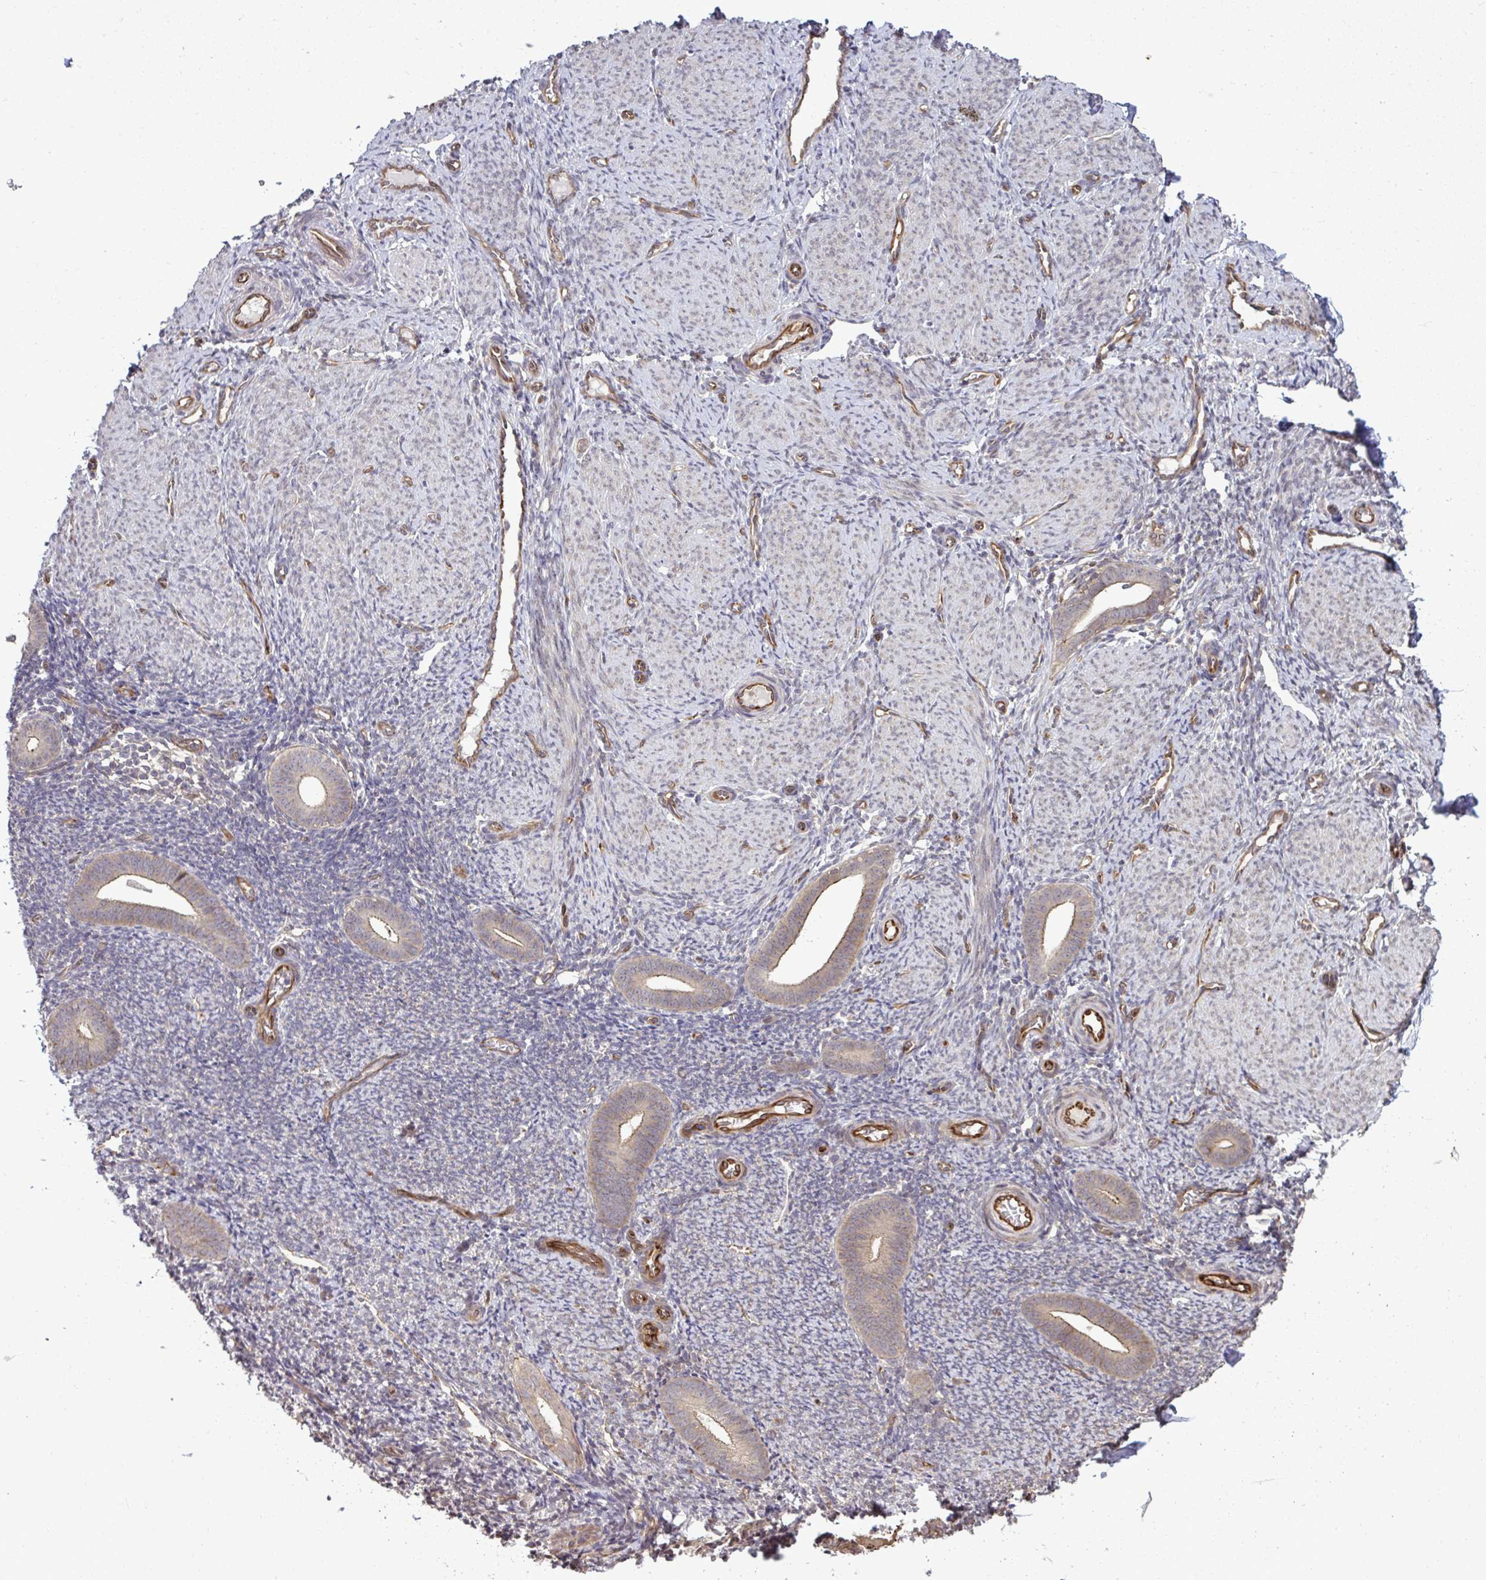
{"staining": {"intensity": "negative", "quantity": "none", "location": "none"}, "tissue": "endometrium", "cell_type": "Cells in endometrial stroma", "image_type": "normal", "snomed": [{"axis": "morphology", "description": "Normal tissue, NOS"}, {"axis": "topography", "description": "Endometrium"}], "caption": "Photomicrograph shows no protein expression in cells in endometrial stroma of unremarkable endometrium. (Stains: DAB (3,3'-diaminobenzidine) IHC with hematoxylin counter stain, Microscopy: brightfield microscopy at high magnification).", "gene": "FUT10", "patient": {"sex": "female", "age": 39}}